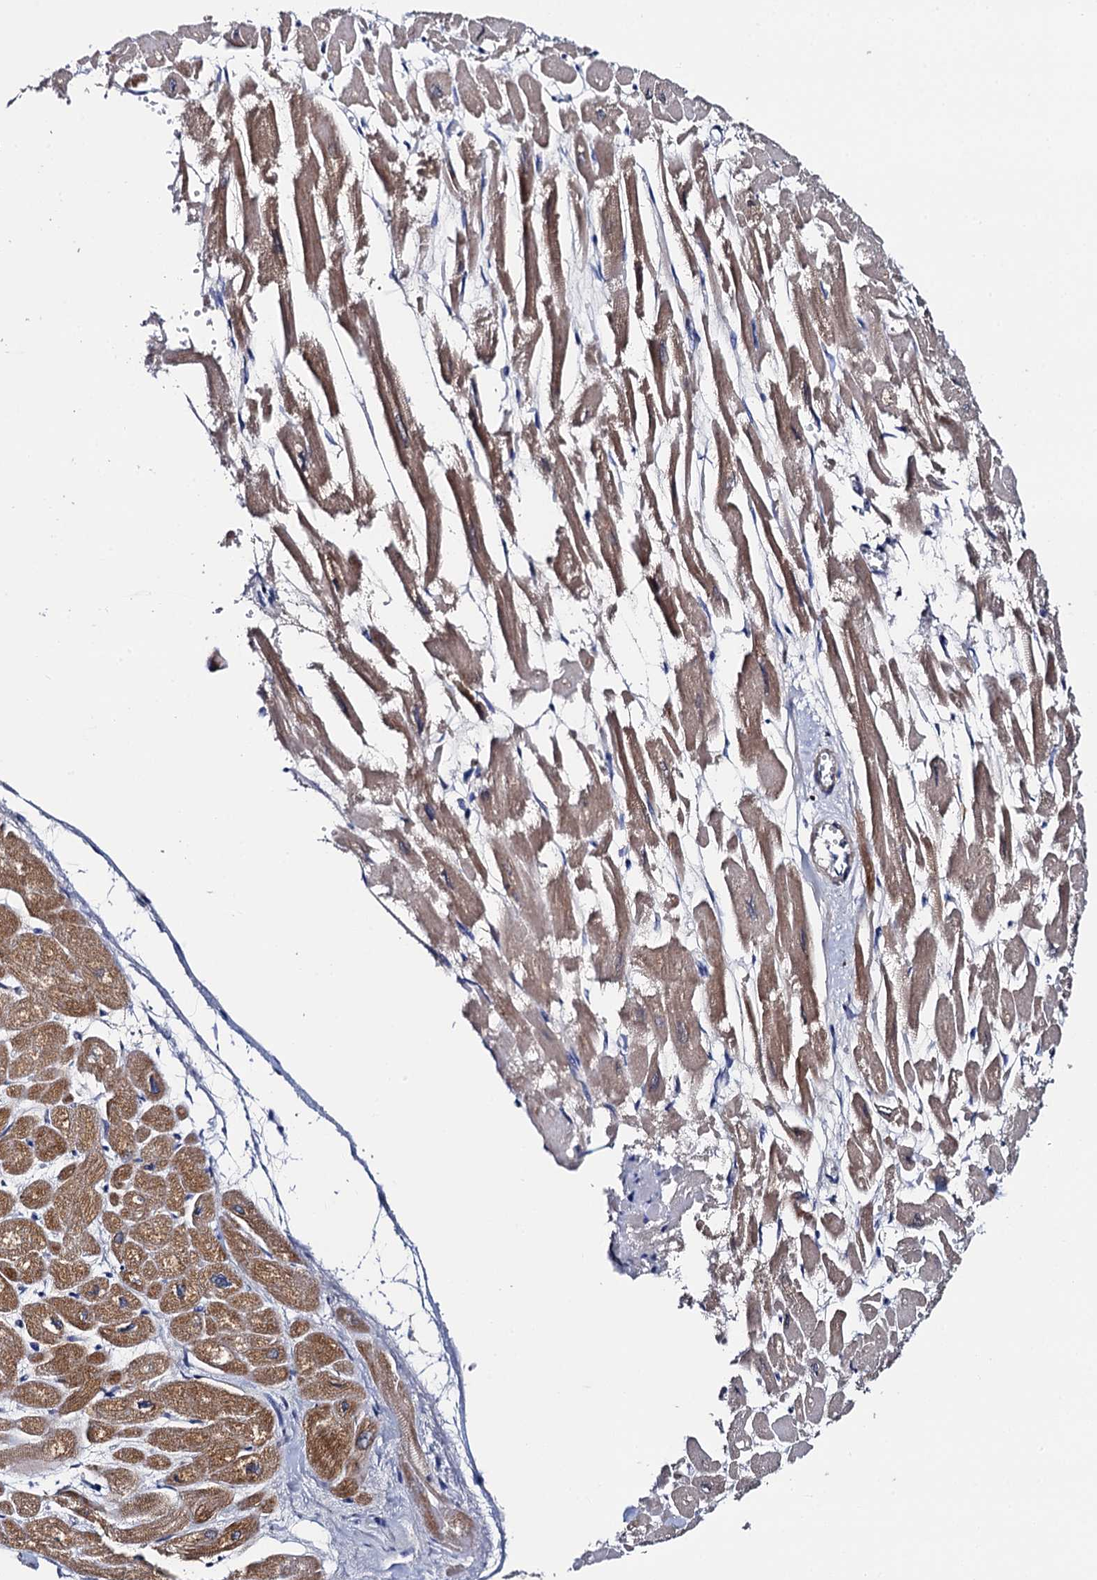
{"staining": {"intensity": "moderate", "quantity": "25%-75%", "location": "cytoplasmic/membranous"}, "tissue": "heart muscle", "cell_type": "Cardiomyocytes", "image_type": "normal", "snomed": [{"axis": "morphology", "description": "Normal tissue, NOS"}, {"axis": "topography", "description": "Heart"}], "caption": "Immunohistochemistry (IHC) micrograph of benign human heart muscle stained for a protein (brown), which exhibits medium levels of moderate cytoplasmic/membranous positivity in approximately 25%-75% of cardiomyocytes.", "gene": "ACADSB", "patient": {"sex": "male", "age": 54}}